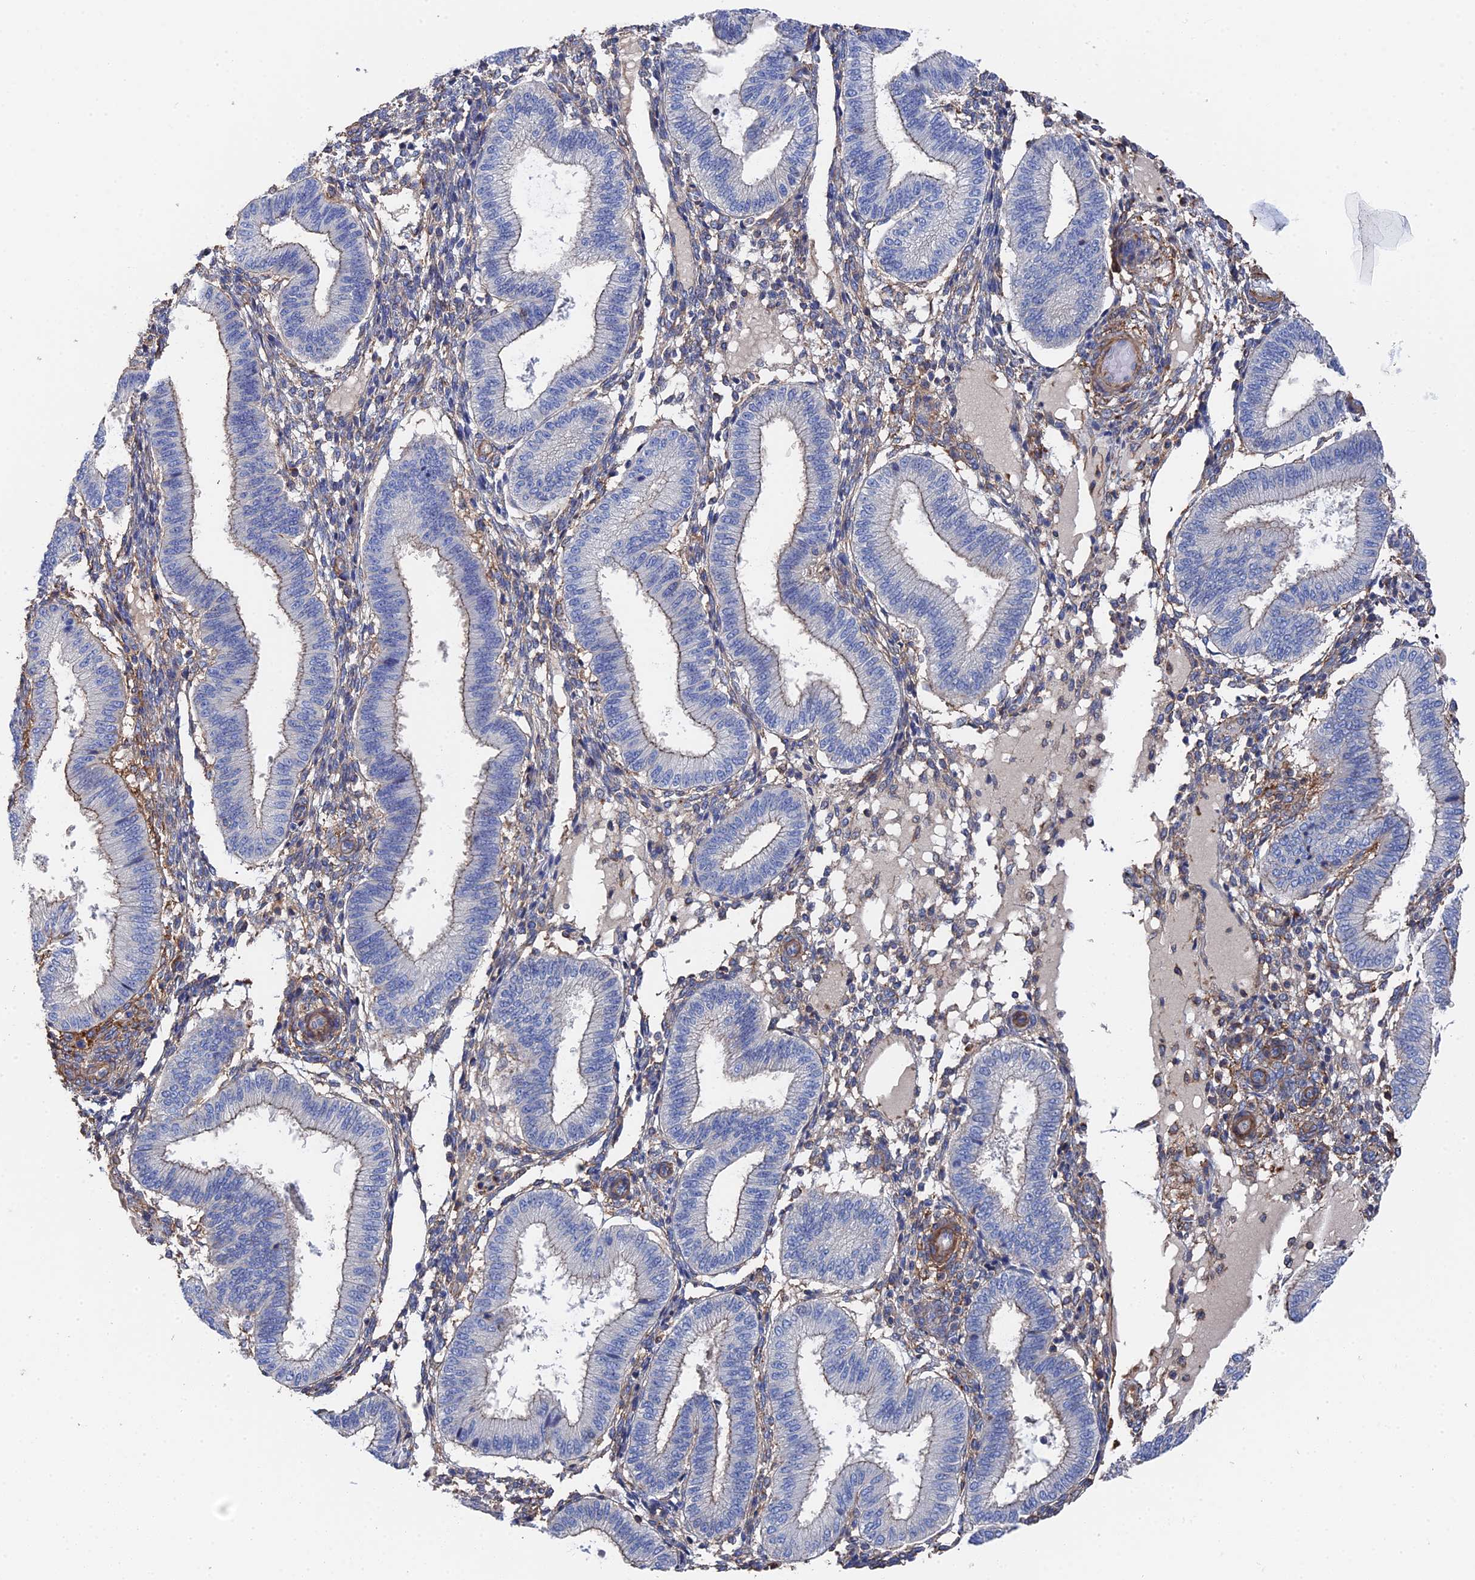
{"staining": {"intensity": "moderate", "quantity": "<25%", "location": "cytoplasmic/membranous"}, "tissue": "endometrium", "cell_type": "Cells in endometrial stroma", "image_type": "normal", "snomed": [{"axis": "morphology", "description": "Normal tissue, NOS"}, {"axis": "topography", "description": "Endometrium"}], "caption": "Unremarkable endometrium reveals moderate cytoplasmic/membranous staining in about <25% of cells in endometrial stroma, visualized by immunohistochemistry.", "gene": "STRA6", "patient": {"sex": "female", "age": 39}}